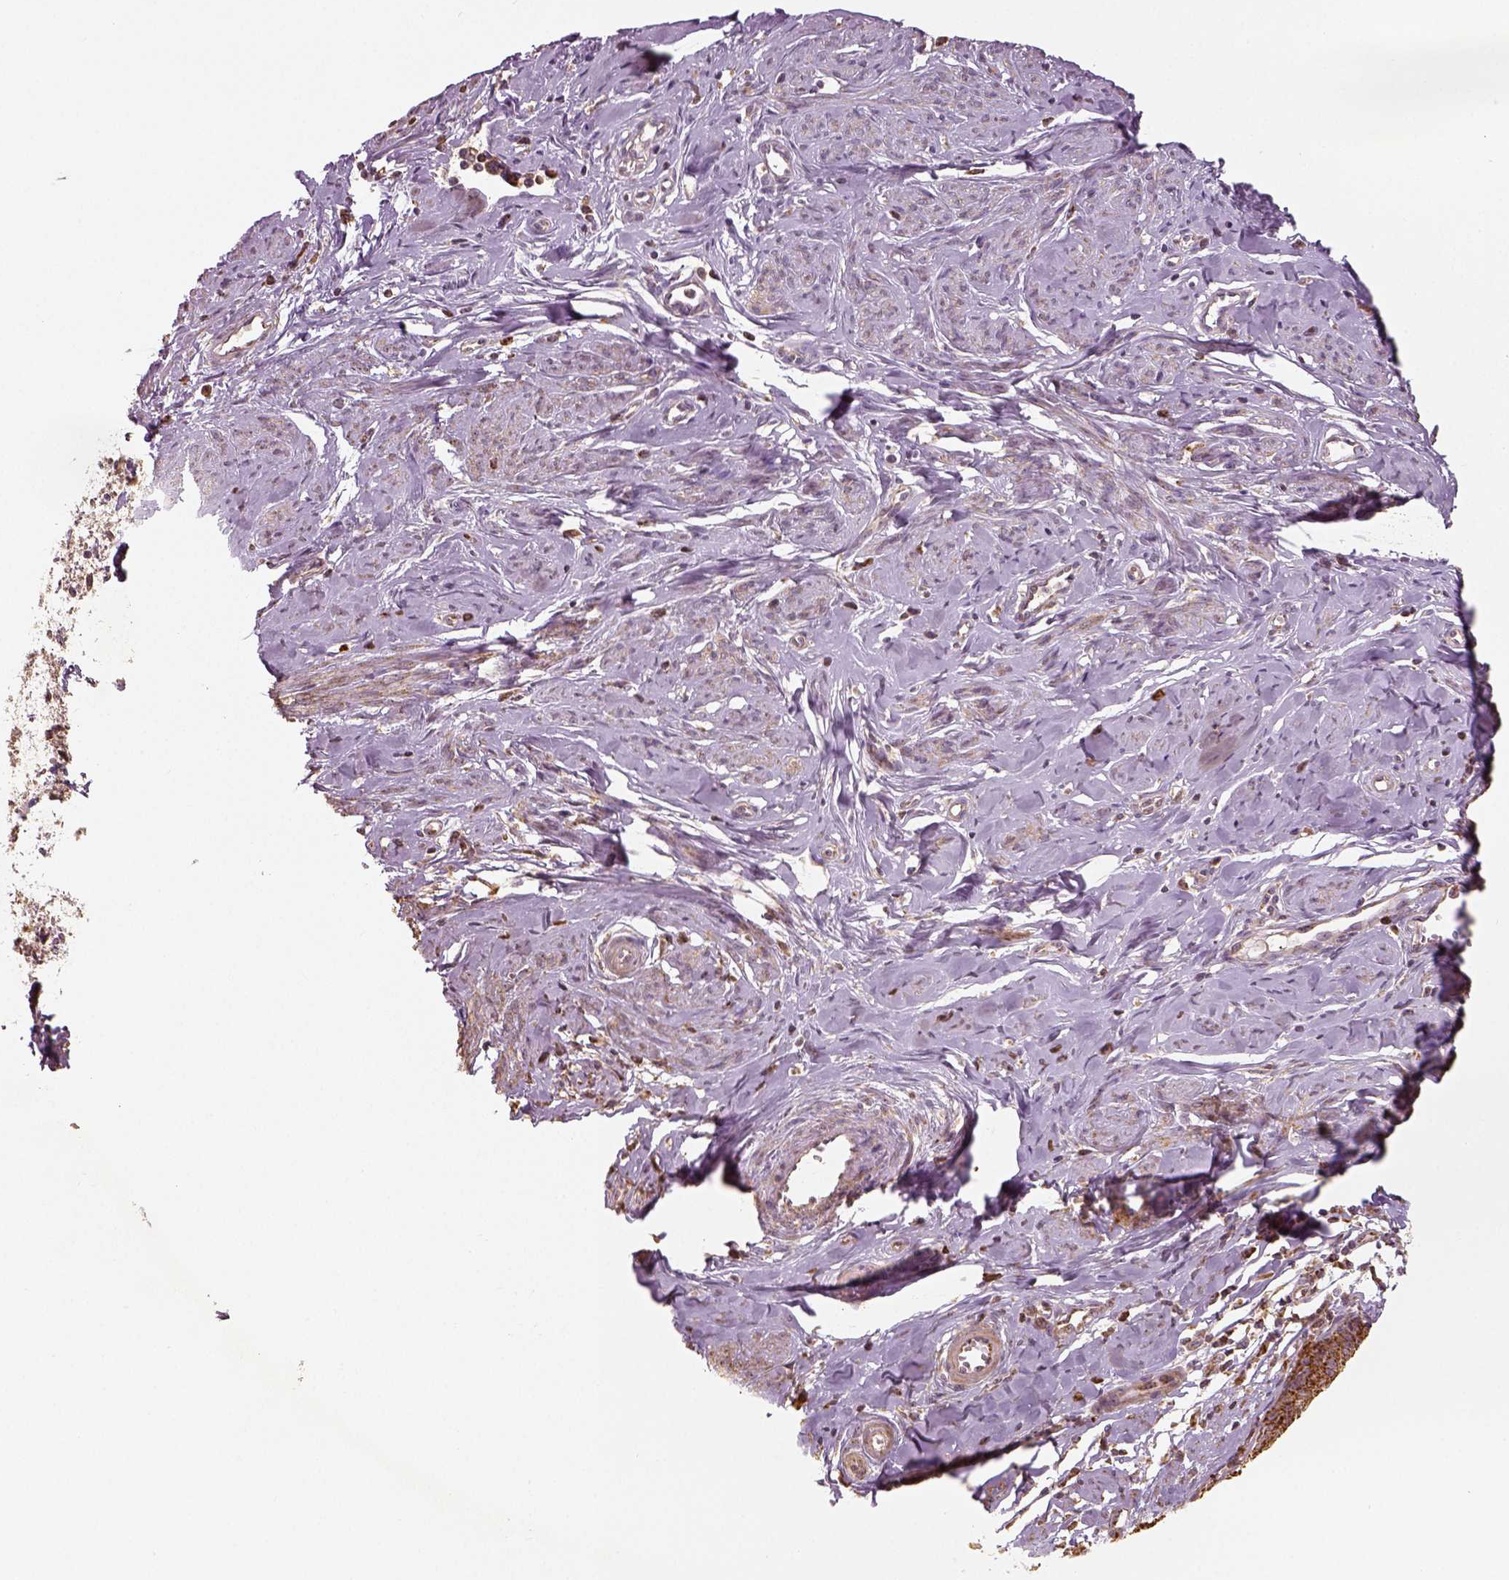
{"staining": {"intensity": "strong", "quantity": ">75%", "location": "cytoplasmic/membranous"}, "tissue": "cervical cancer", "cell_type": "Tumor cells", "image_type": "cancer", "snomed": [{"axis": "morphology", "description": "Squamous cell carcinoma, NOS"}, {"axis": "topography", "description": "Cervix"}], "caption": "Immunohistochemical staining of human cervical cancer reveals strong cytoplasmic/membranous protein positivity in about >75% of tumor cells. (brown staining indicates protein expression, while blue staining denotes nuclei).", "gene": "PGAM5", "patient": {"sex": "female", "age": 63}}